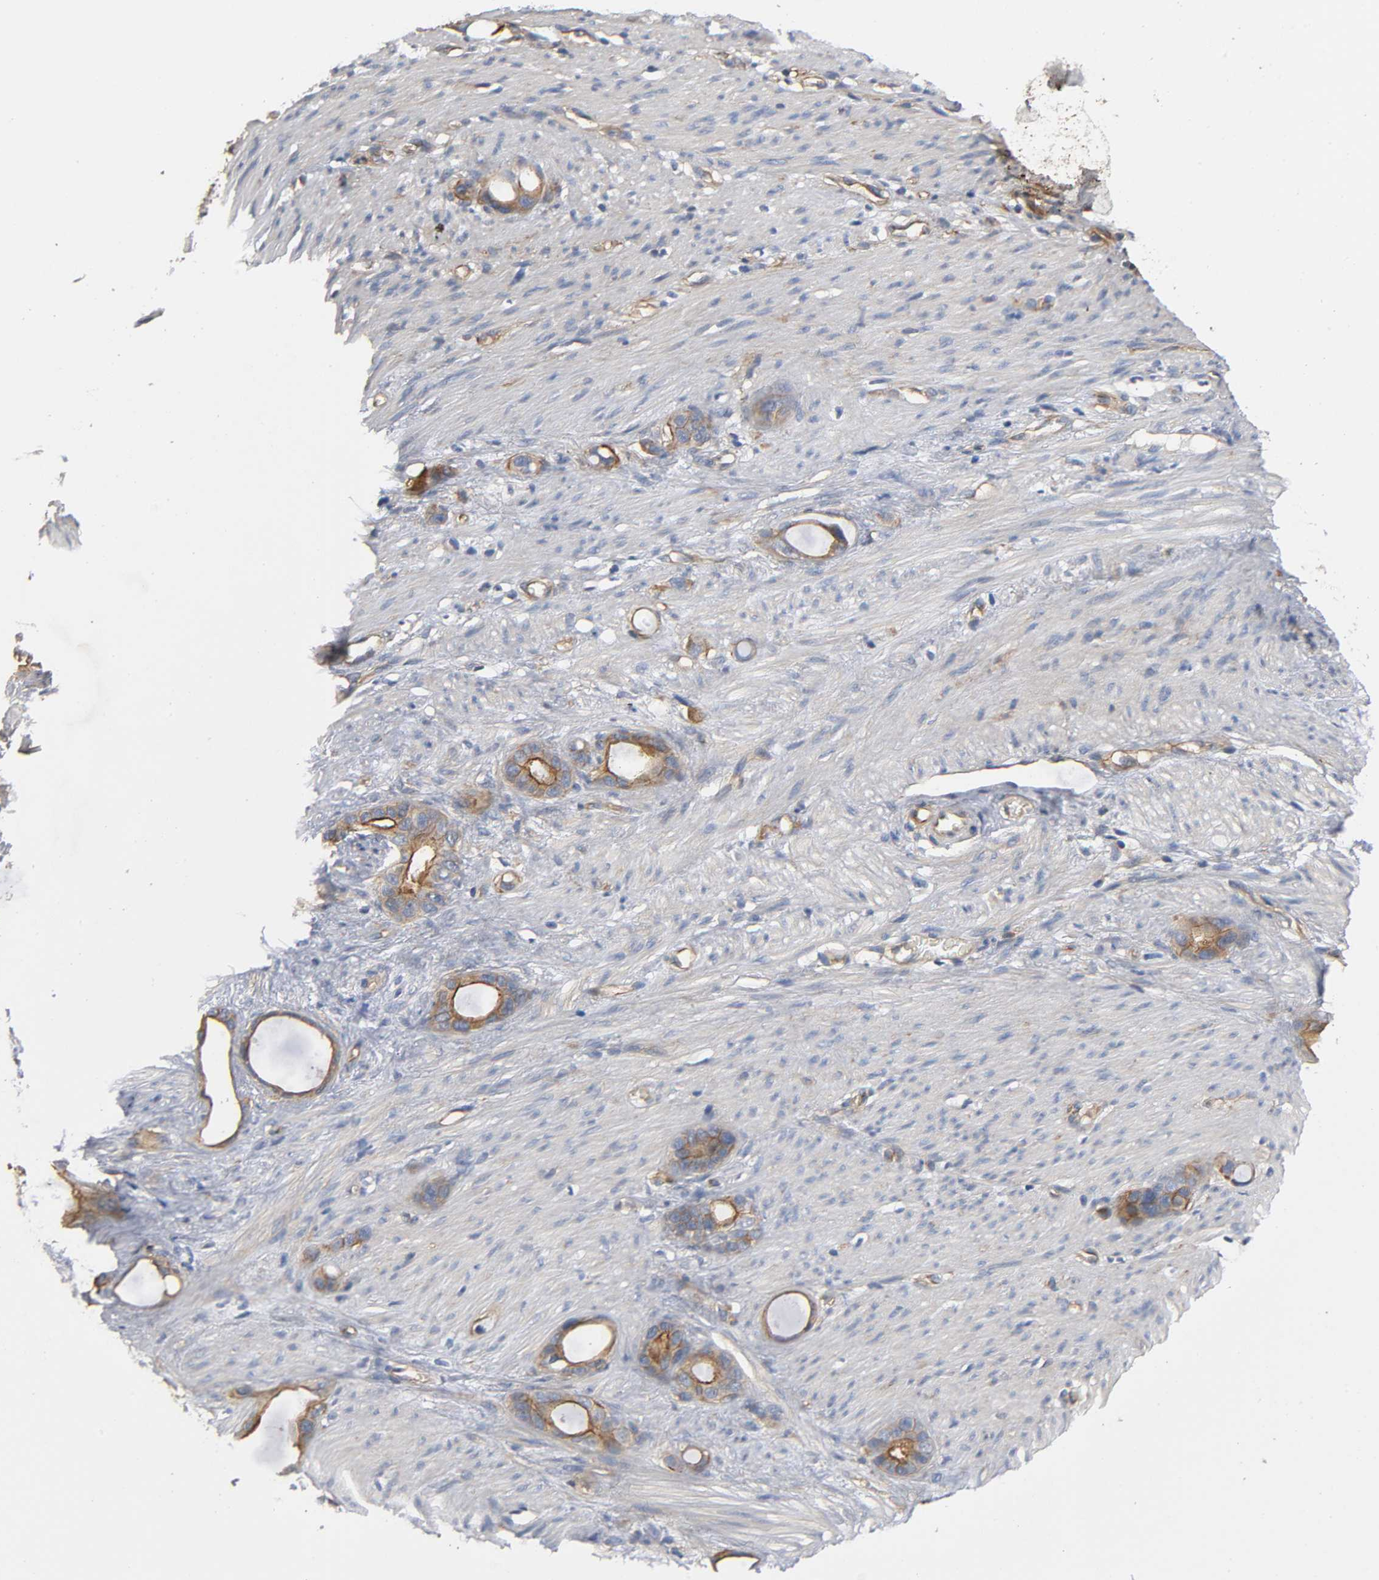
{"staining": {"intensity": "moderate", "quantity": ">75%", "location": "cytoplasmic/membranous"}, "tissue": "stomach cancer", "cell_type": "Tumor cells", "image_type": "cancer", "snomed": [{"axis": "morphology", "description": "Adenocarcinoma, NOS"}, {"axis": "topography", "description": "Stomach"}], "caption": "Immunohistochemical staining of human stomach cancer (adenocarcinoma) shows moderate cytoplasmic/membranous protein positivity in approximately >75% of tumor cells.", "gene": "MARS1", "patient": {"sex": "female", "age": 75}}